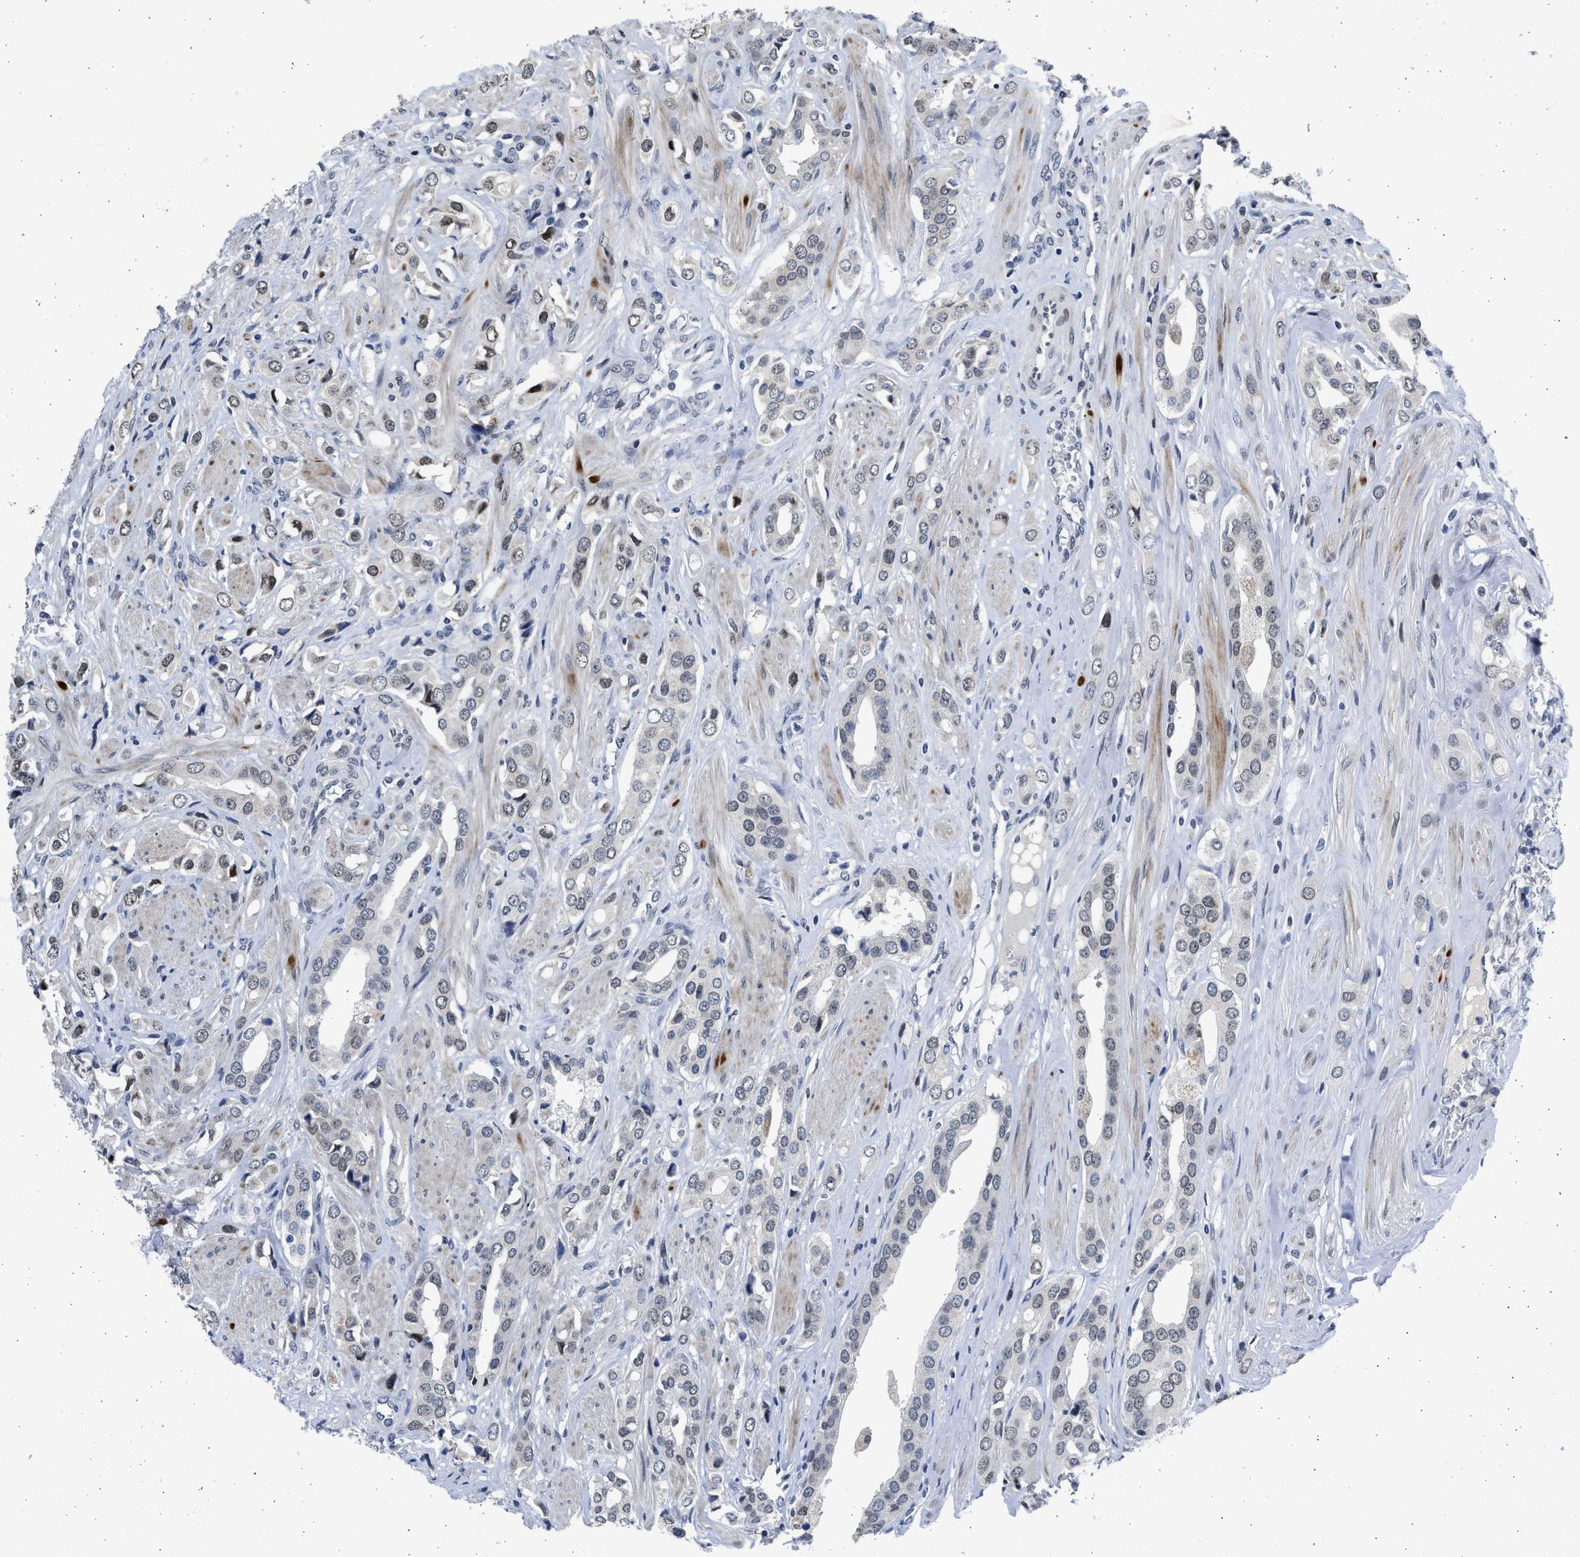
{"staining": {"intensity": "moderate", "quantity": "<25%", "location": "nuclear"}, "tissue": "prostate cancer", "cell_type": "Tumor cells", "image_type": "cancer", "snomed": [{"axis": "morphology", "description": "Adenocarcinoma, High grade"}, {"axis": "topography", "description": "Prostate"}], "caption": "Human prostate high-grade adenocarcinoma stained for a protein (brown) exhibits moderate nuclear positive staining in about <25% of tumor cells.", "gene": "HMGN3", "patient": {"sex": "male", "age": 52}}